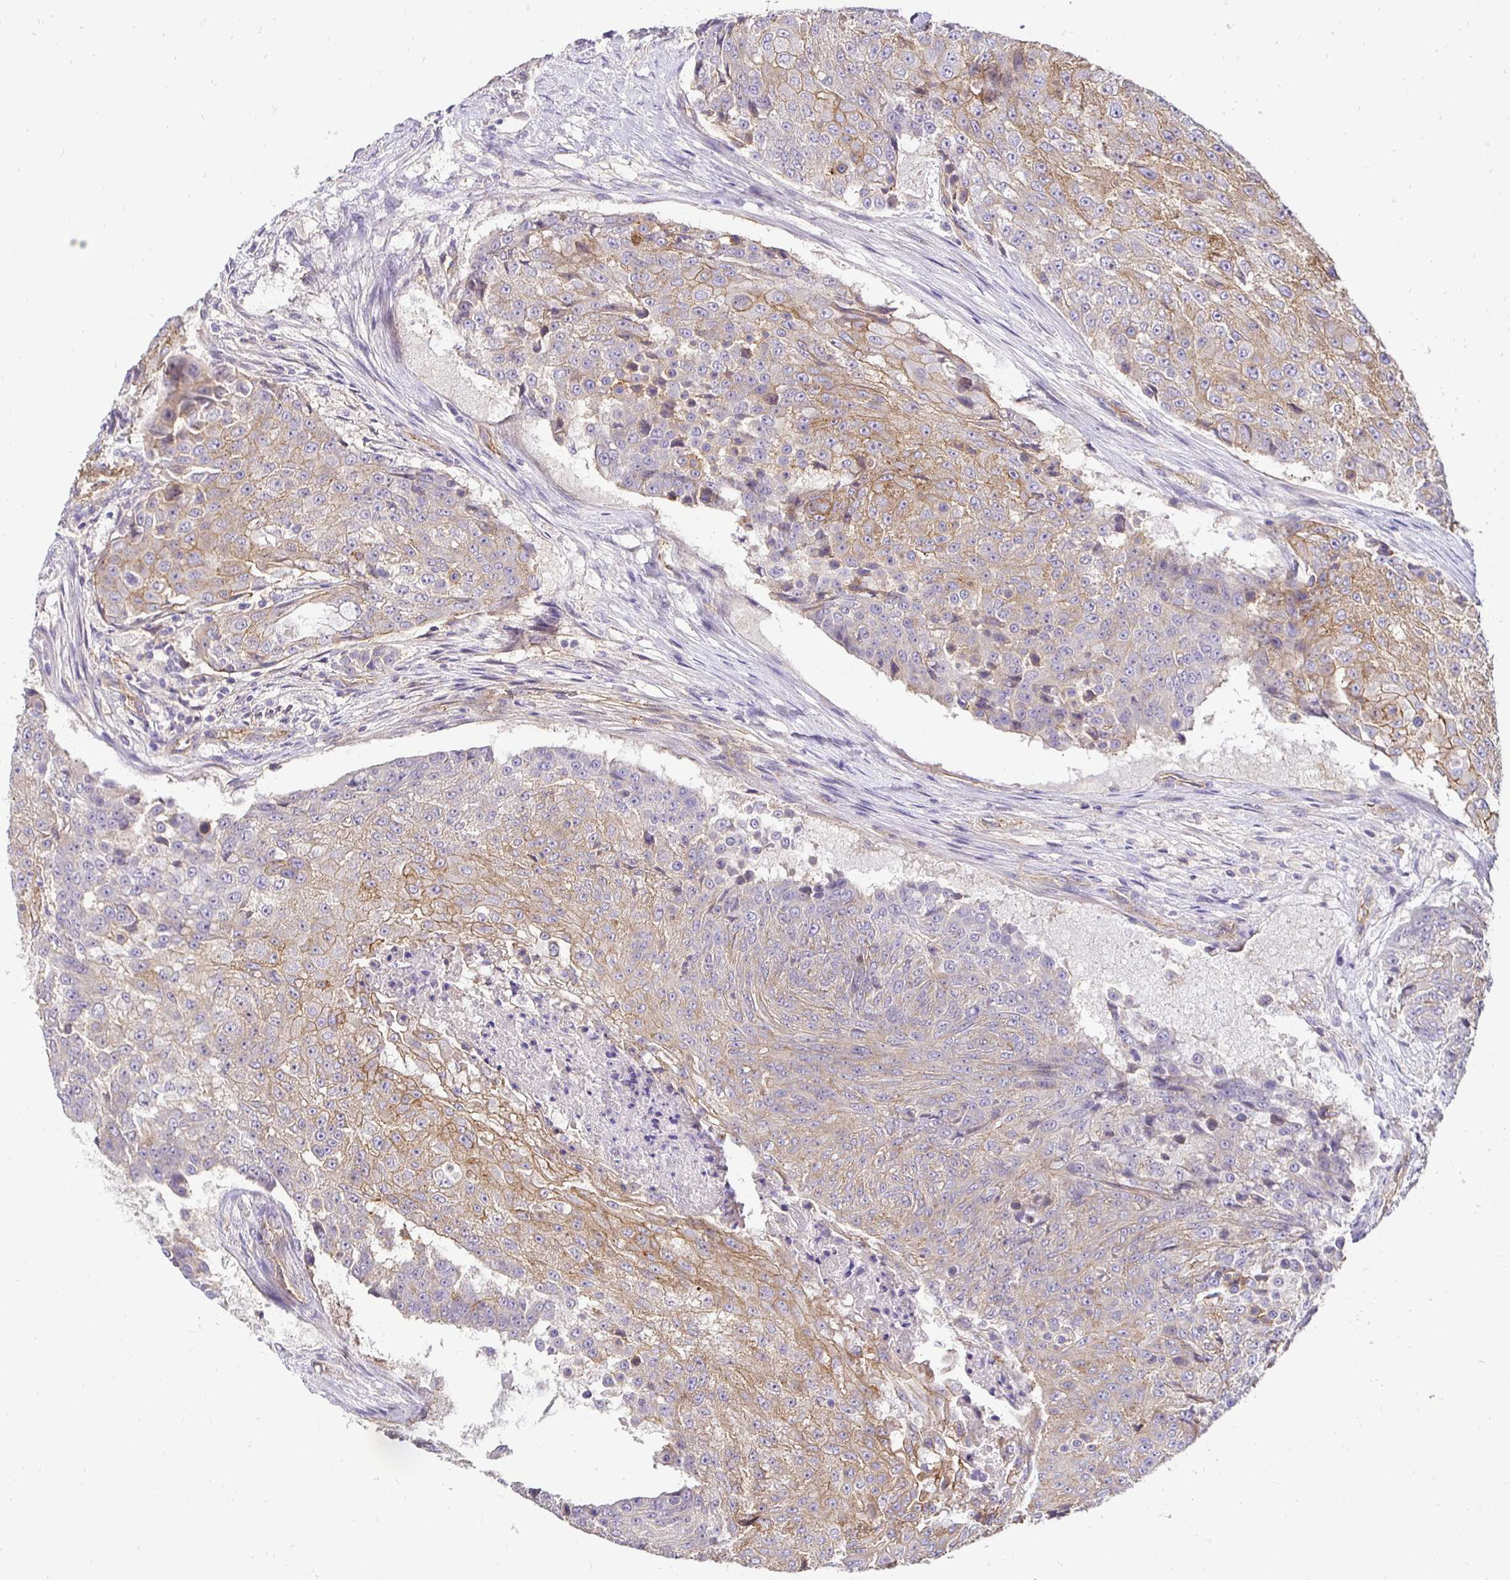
{"staining": {"intensity": "moderate", "quantity": "25%-75%", "location": "cytoplasmic/membranous"}, "tissue": "urothelial cancer", "cell_type": "Tumor cells", "image_type": "cancer", "snomed": [{"axis": "morphology", "description": "Urothelial carcinoma, High grade"}, {"axis": "topography", "description": "Urinary bladder"}], "caption": "Protein expression analysis of human urothelial cancer reveals moderate cytoplasmic/membranous positivity in about 25%-75% of tumor cells. The staining was performed using DAB (3,3'-diaminobenzidine) to visualize the protein expression in brown, while the nuclei were stained in blue with hematoxylin (Magnification: 20x).", "gene": "SLC9A1", "patient": {"sex": "female", "age": 63}}